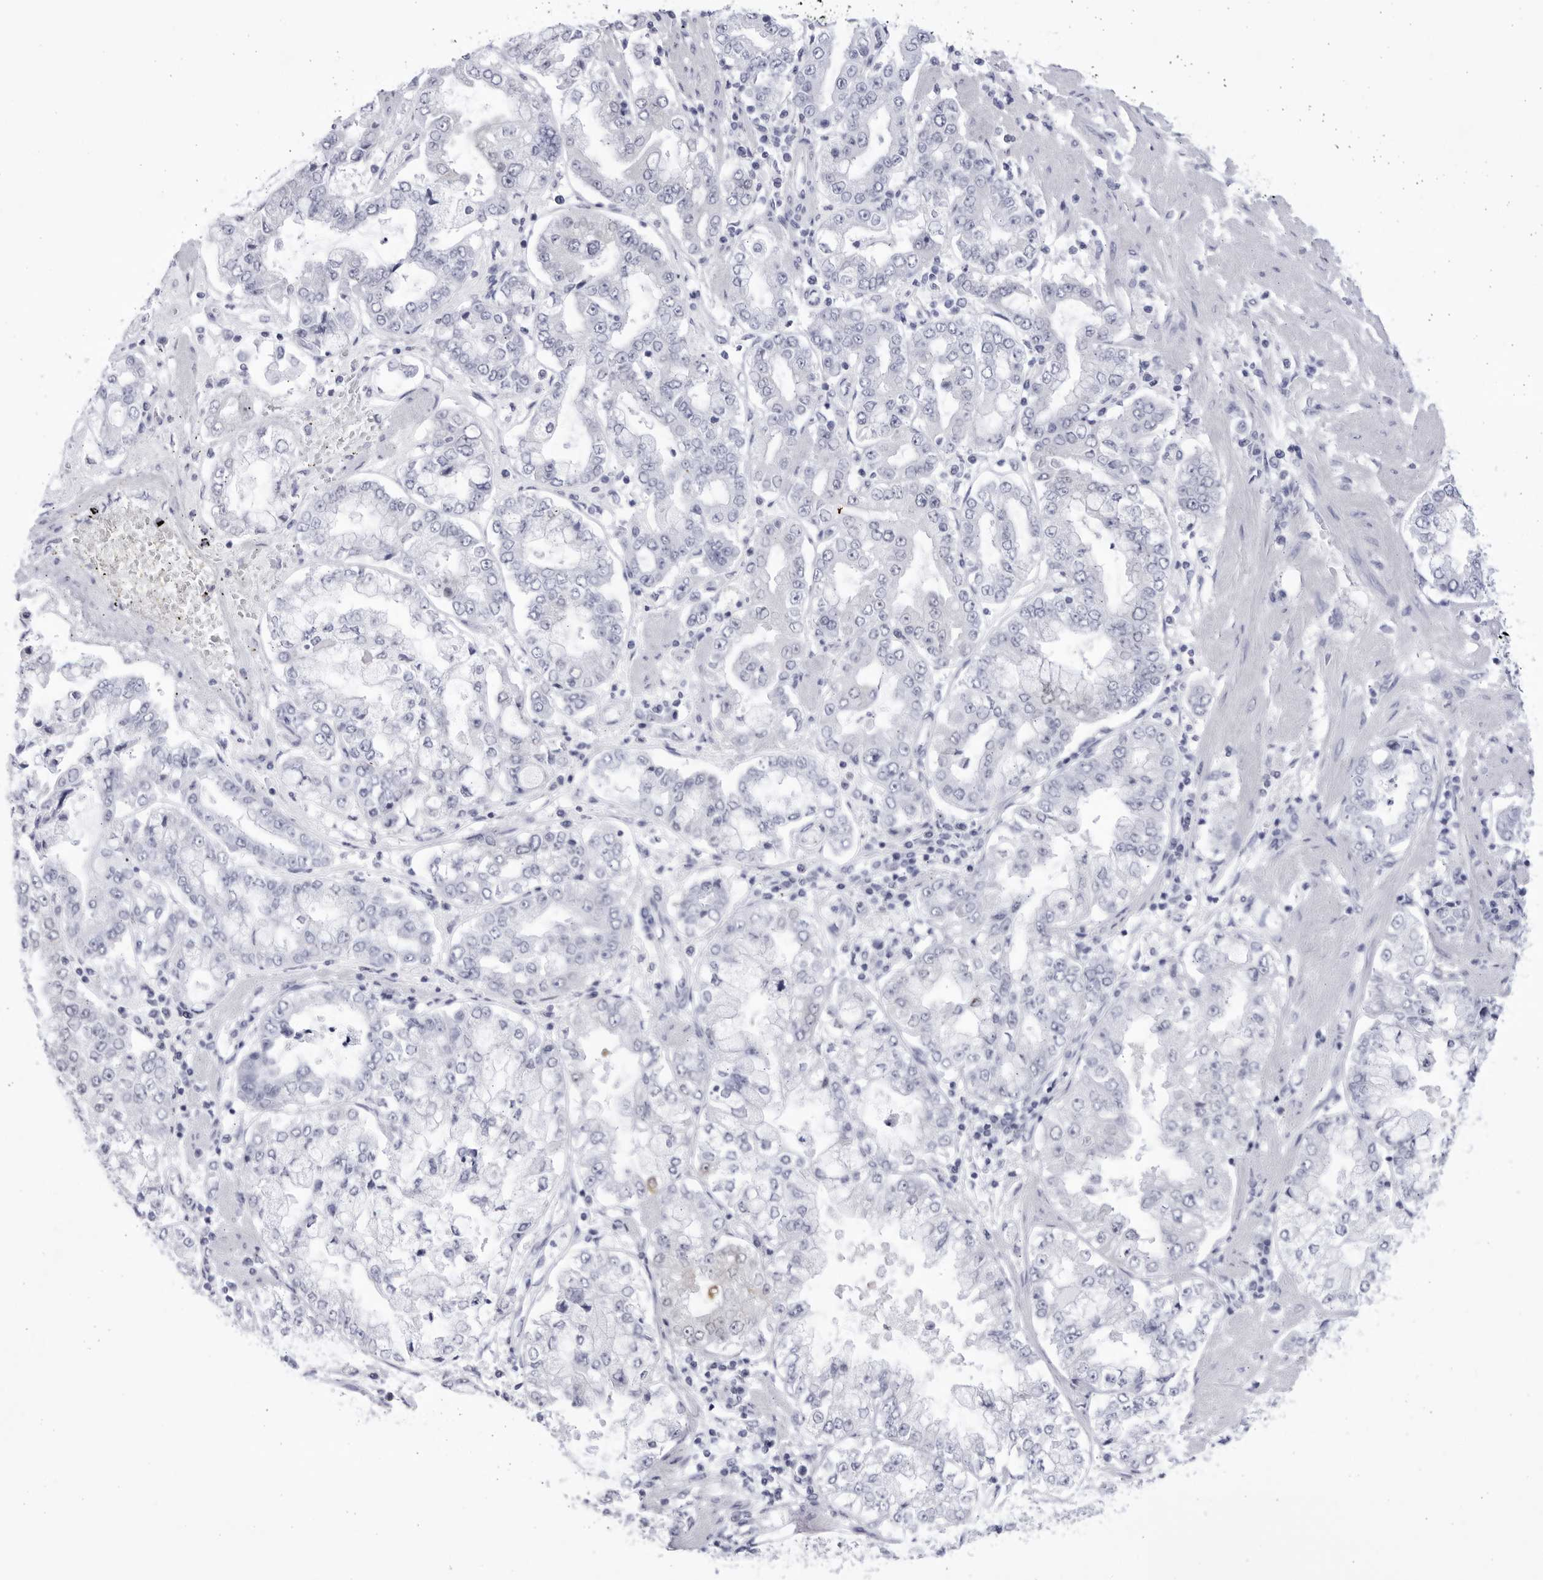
{"staining": {"intensity": "negative", "quantity": "none", "location": "none"}, "tissue": "stomach cancer", "cell_type": "Tumor cells", "image_type": "cancer", "snomed": [{"axis": "morphology", "description": "Adenocarcinoma, NOS"}, {"axis": "topography", "description": "Stomach"}], "caption": "Immunohistochemical staining of human stomach cancer shows no significant staining in tumor cells.", "gene": "CCDC181", "patient": {"sex": "male", "age": 76}}